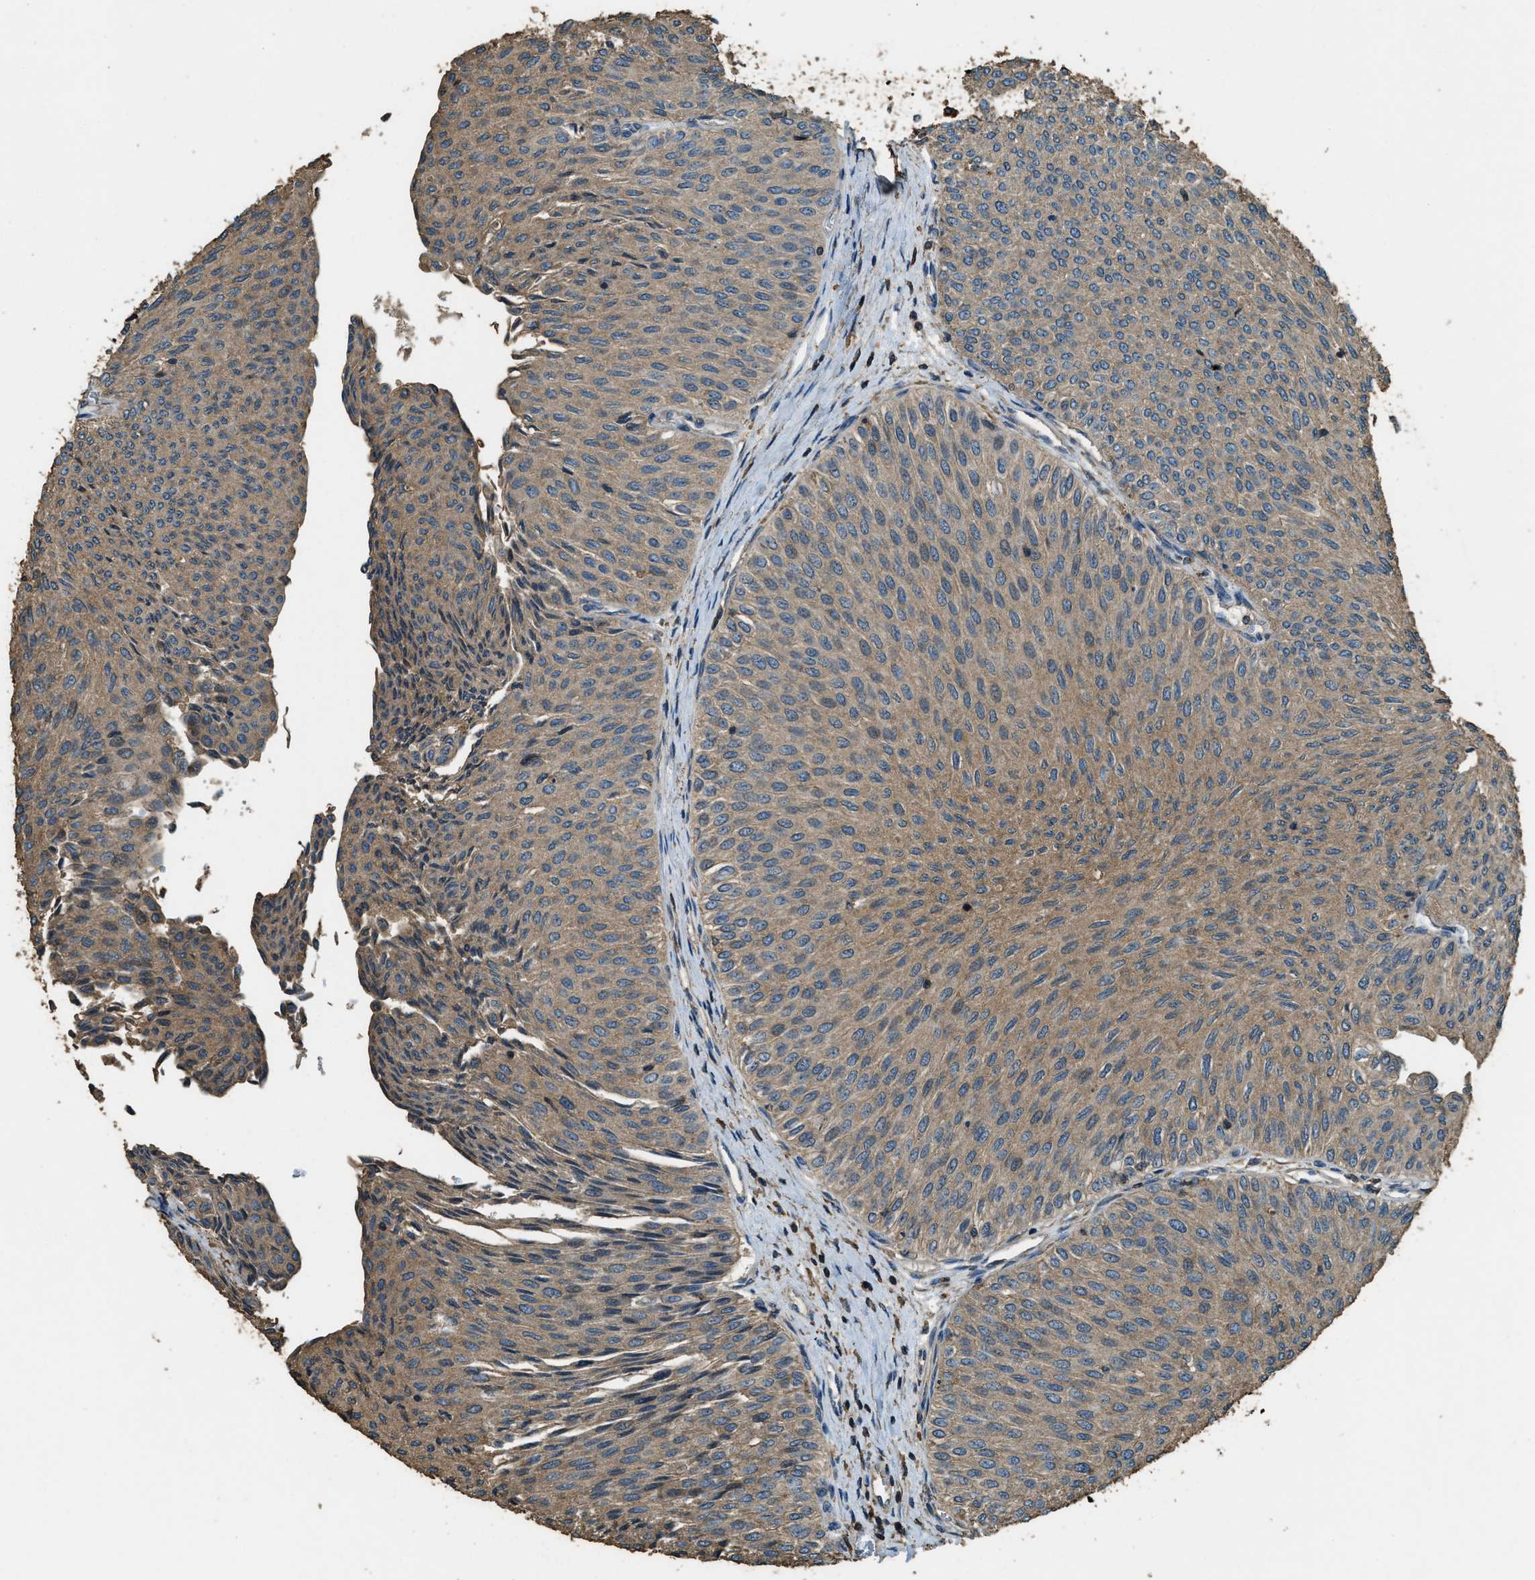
{"staining": {"intensity": "moderate", "quantity": ">75%", "location": "cytoplasmic/membranous"}, "tissue": "urothelial cancer", "cell_type": "Tumor cells", "image_type": "cancer", "snomed": [{"axis": "morphology", "description": "Urothelial carcinoma, Low grade"}, {"axis": "topography", "description": "Urinary bladder"}], "caption": "Immunohistochemistry of urothelial carcinoma (low-grade) displays medium levels of moderate cytoplasmic/membranous positivity in about >75% of tumor cells.", "gene": "ERGIC1", "patient": {"sex": "male", "age": 78}}